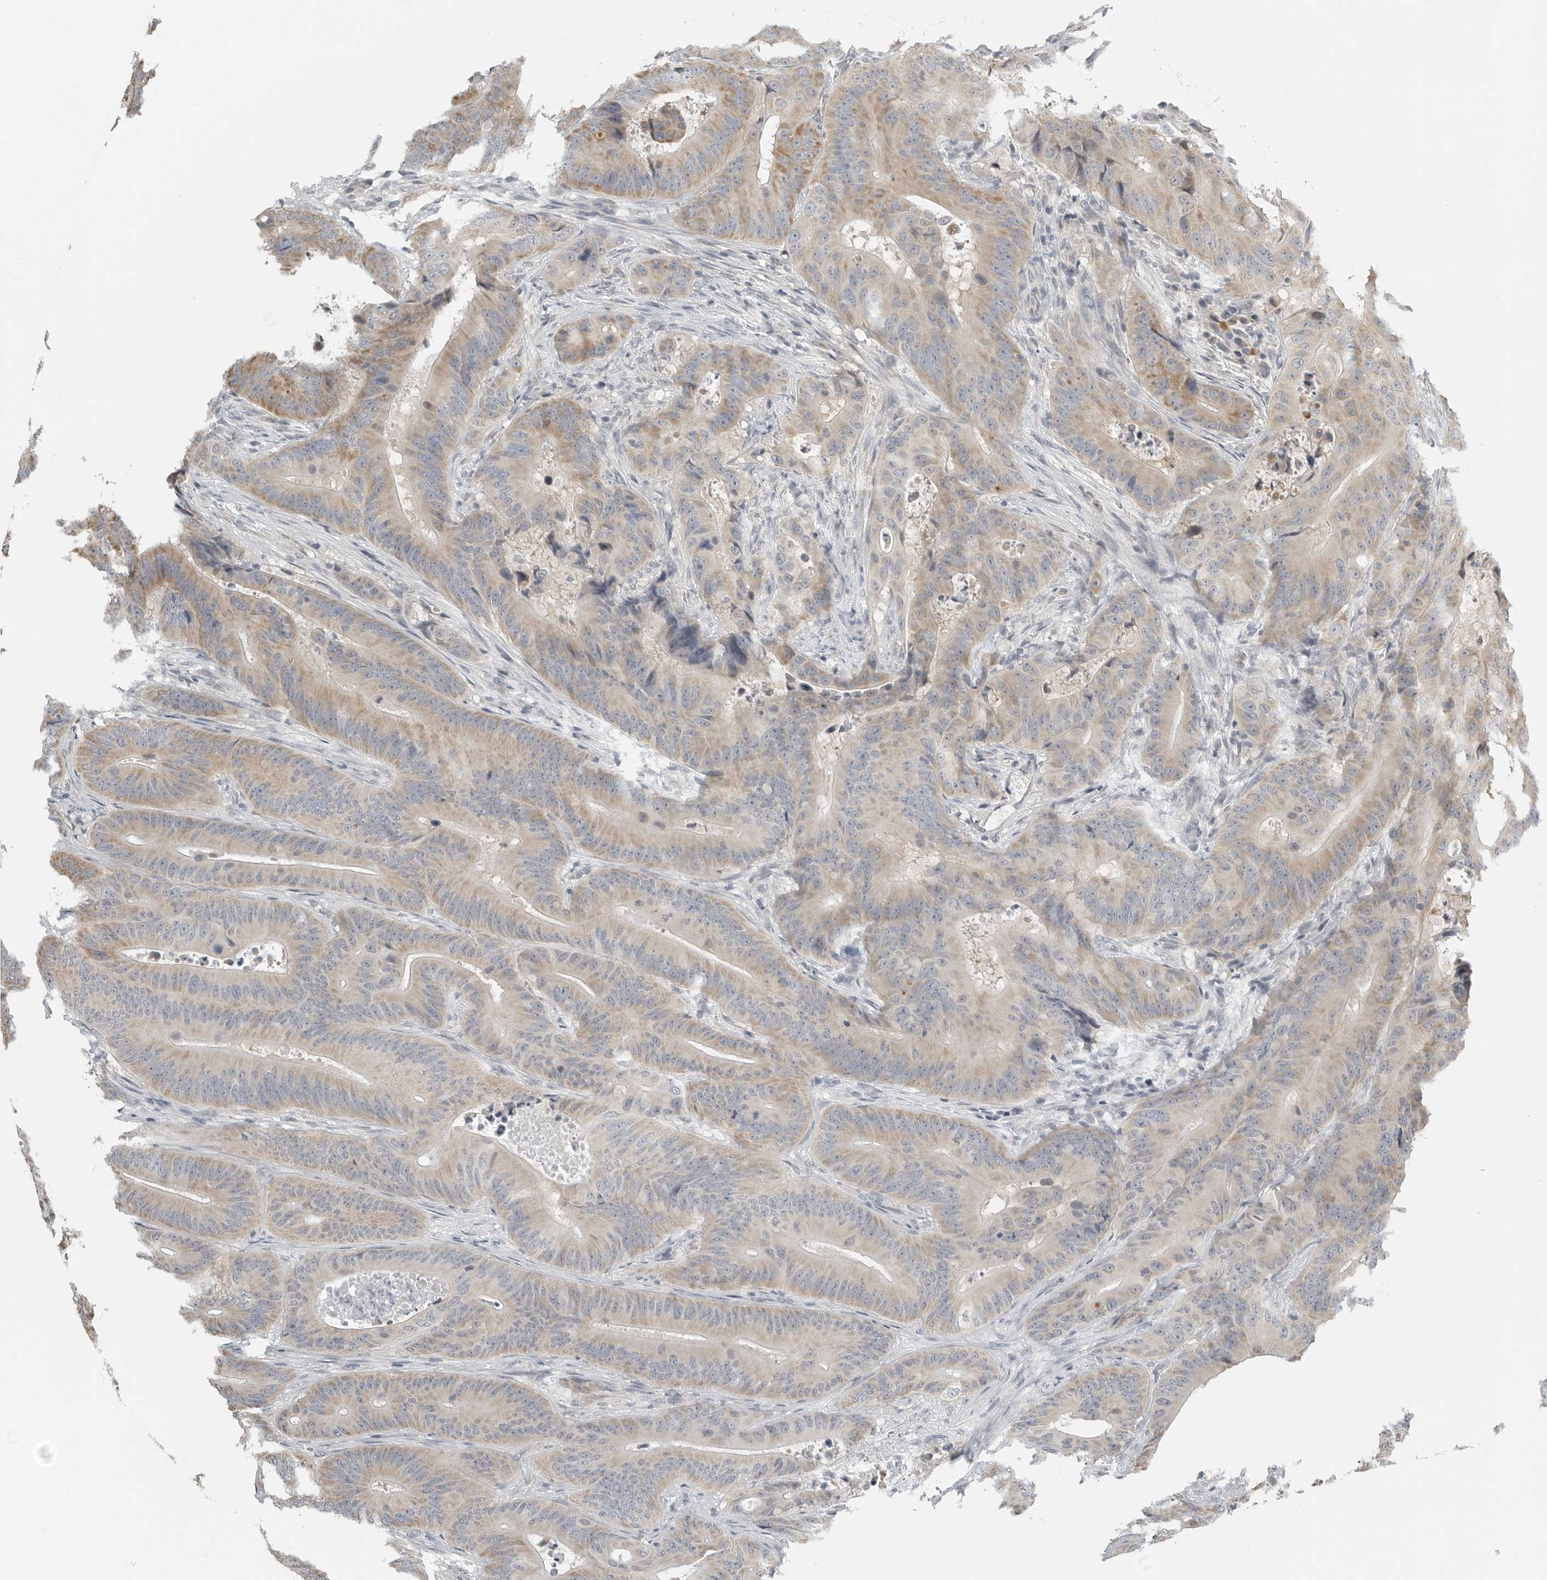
{"staining": {"intensity": "moderate", "quantity": "<25%", "location": "cytoplasmic/membranous"}, "tissue": "colorectal cancer", "cell_type": "Tumor cells", "image_type": "cancer", "snomed": [{"axis": "morphology", "description": "Adenocarcinoma, NOS"}, {"axis": "topography", "description": "Colon"}], "caption": "DAB immunohistochemical staining of human colorectal adenocarcinoma reveals moderate cytoplasmic/membranous protein expression in approximately <25% of tumor cells. Using DAB (brown) and hematoxylin (blue) stains, captured at high magnification using brightfield microscopy.", "gene": "IL12RB2", "patient": {"sex": "male", "age": 83}}